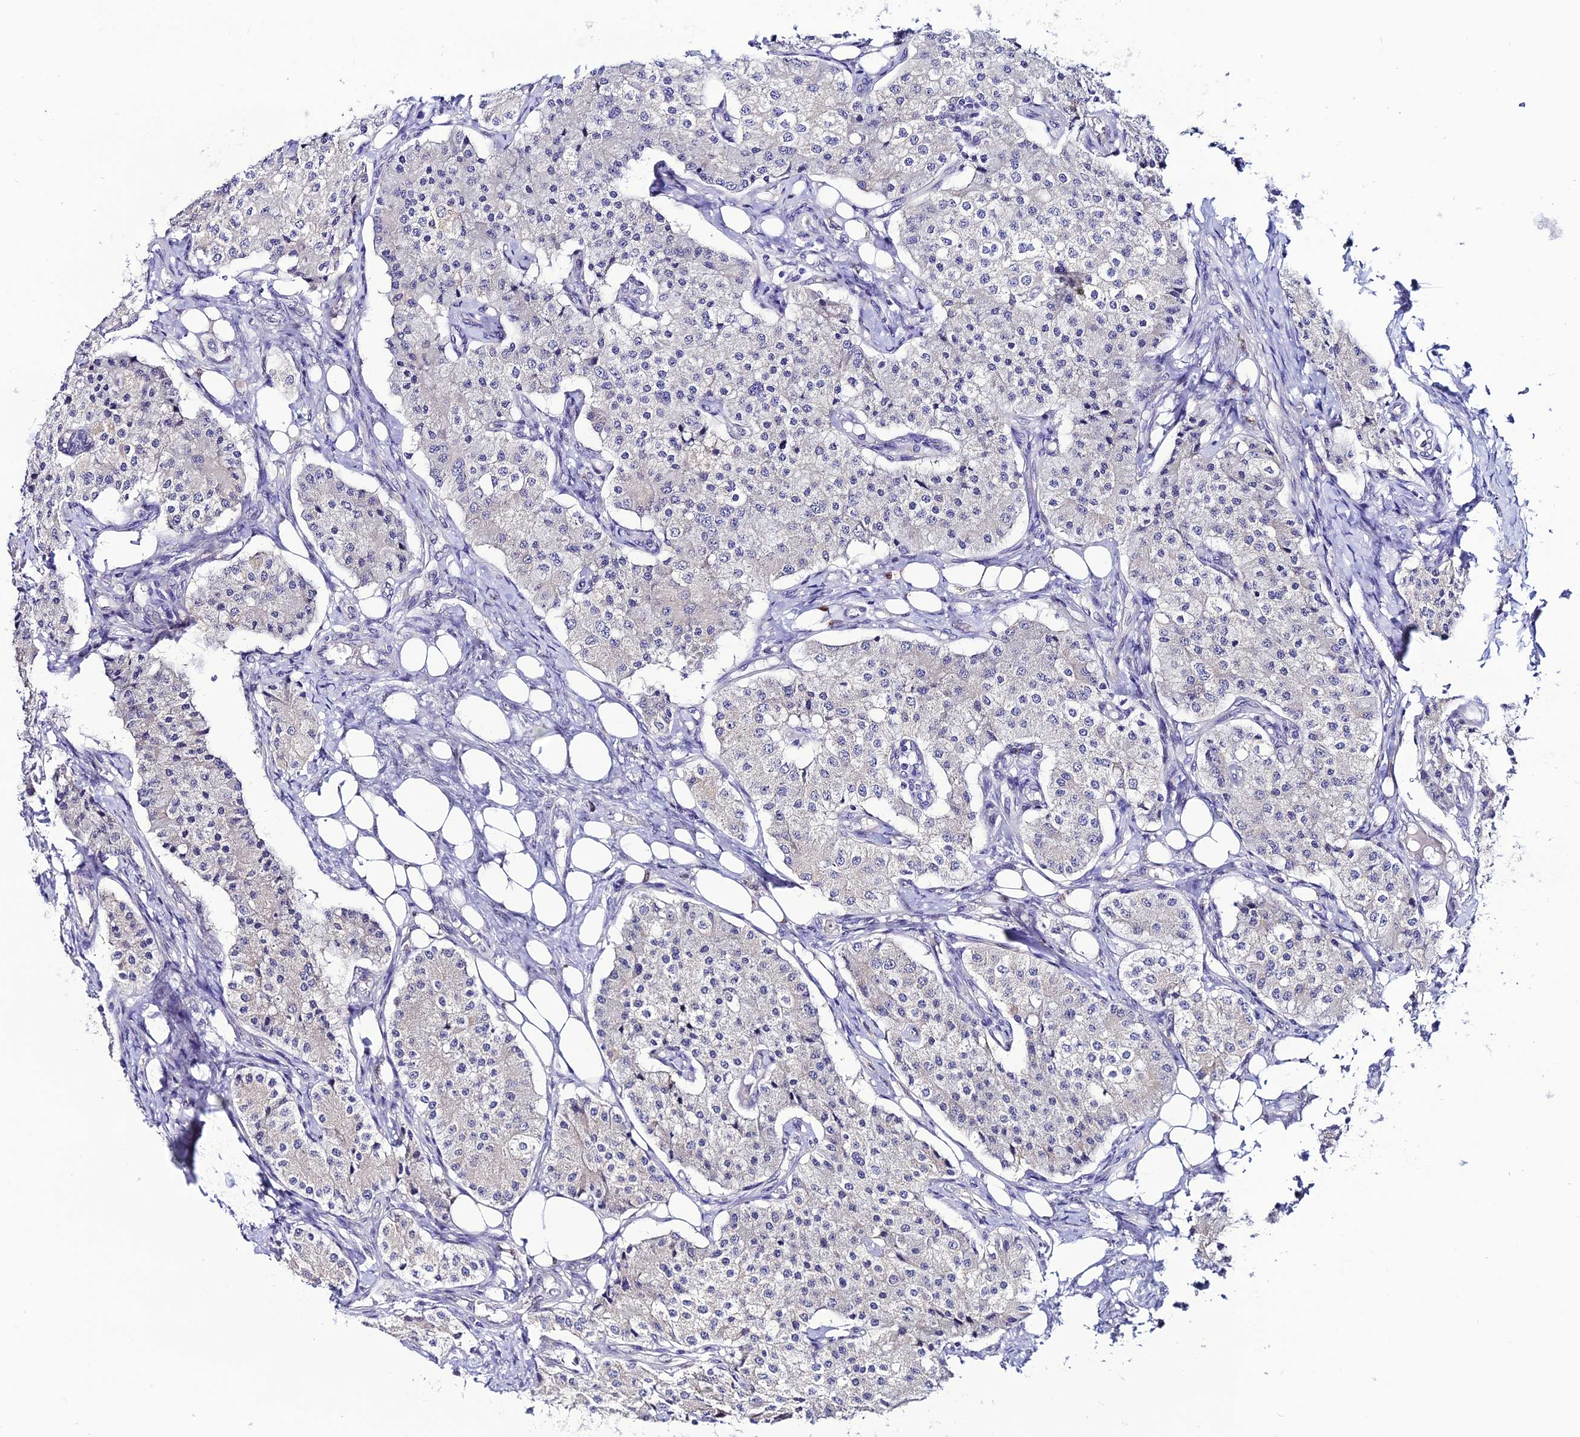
{"staining": {"intensity": "negative", "quantity": "none", "location": "none"}, "tissue": "carcinoid", "cell_type": "Tumor cells", "image_type": "cancer", "snomed": [{"axis": "morphology", "description": "Carcinoid, malignant, NOS"}, {"axis": "topography", "description": "Colon"}], "caption": "Tumor cells show no significant positivity in carcinoid.", "gene": "FZD8", "patient": {"sex": "female", "age": 52}}